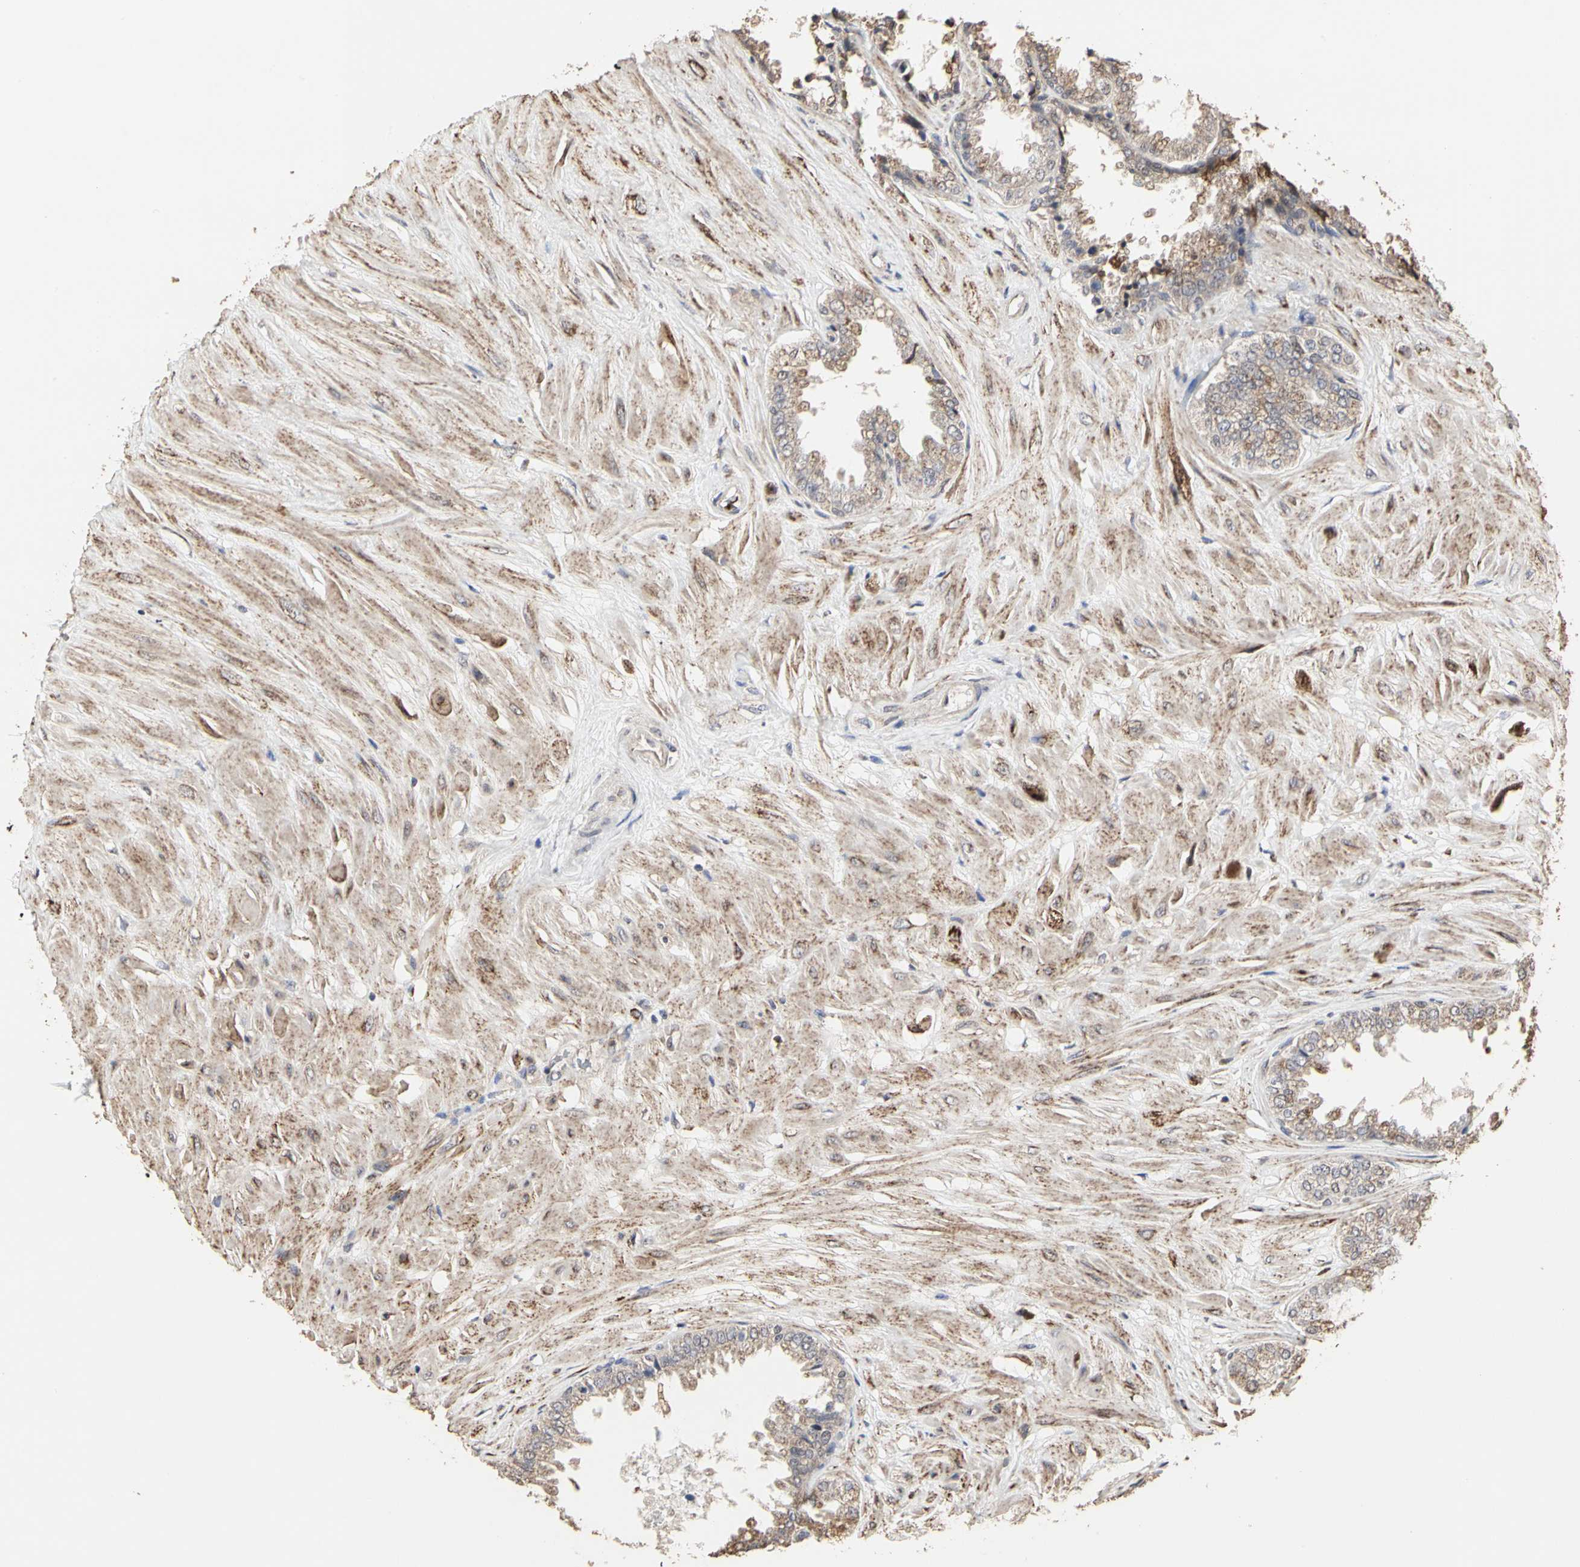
{"staining": {"intensity": "weak", "quantity": ">75%", "location": "cytoplasmic/membranous"}, "tissue": "seminal vesicle", "cell_type": "Glandular cells", "image_type": "normal", "snomed": [{"axis": "morphology", "description": "Normal tissue, NOS"}, {"axis": "topography", "description": "Seminal veicle"}], "caption": "Immunohistochemical staining of unremarkable human seminal vesicle displays weak cytoplasmic/membranous protein positivity in approximately >75% of glandular cells.", "gene": "TAOK1", "patient": {"sex": "male", "age": 46}}